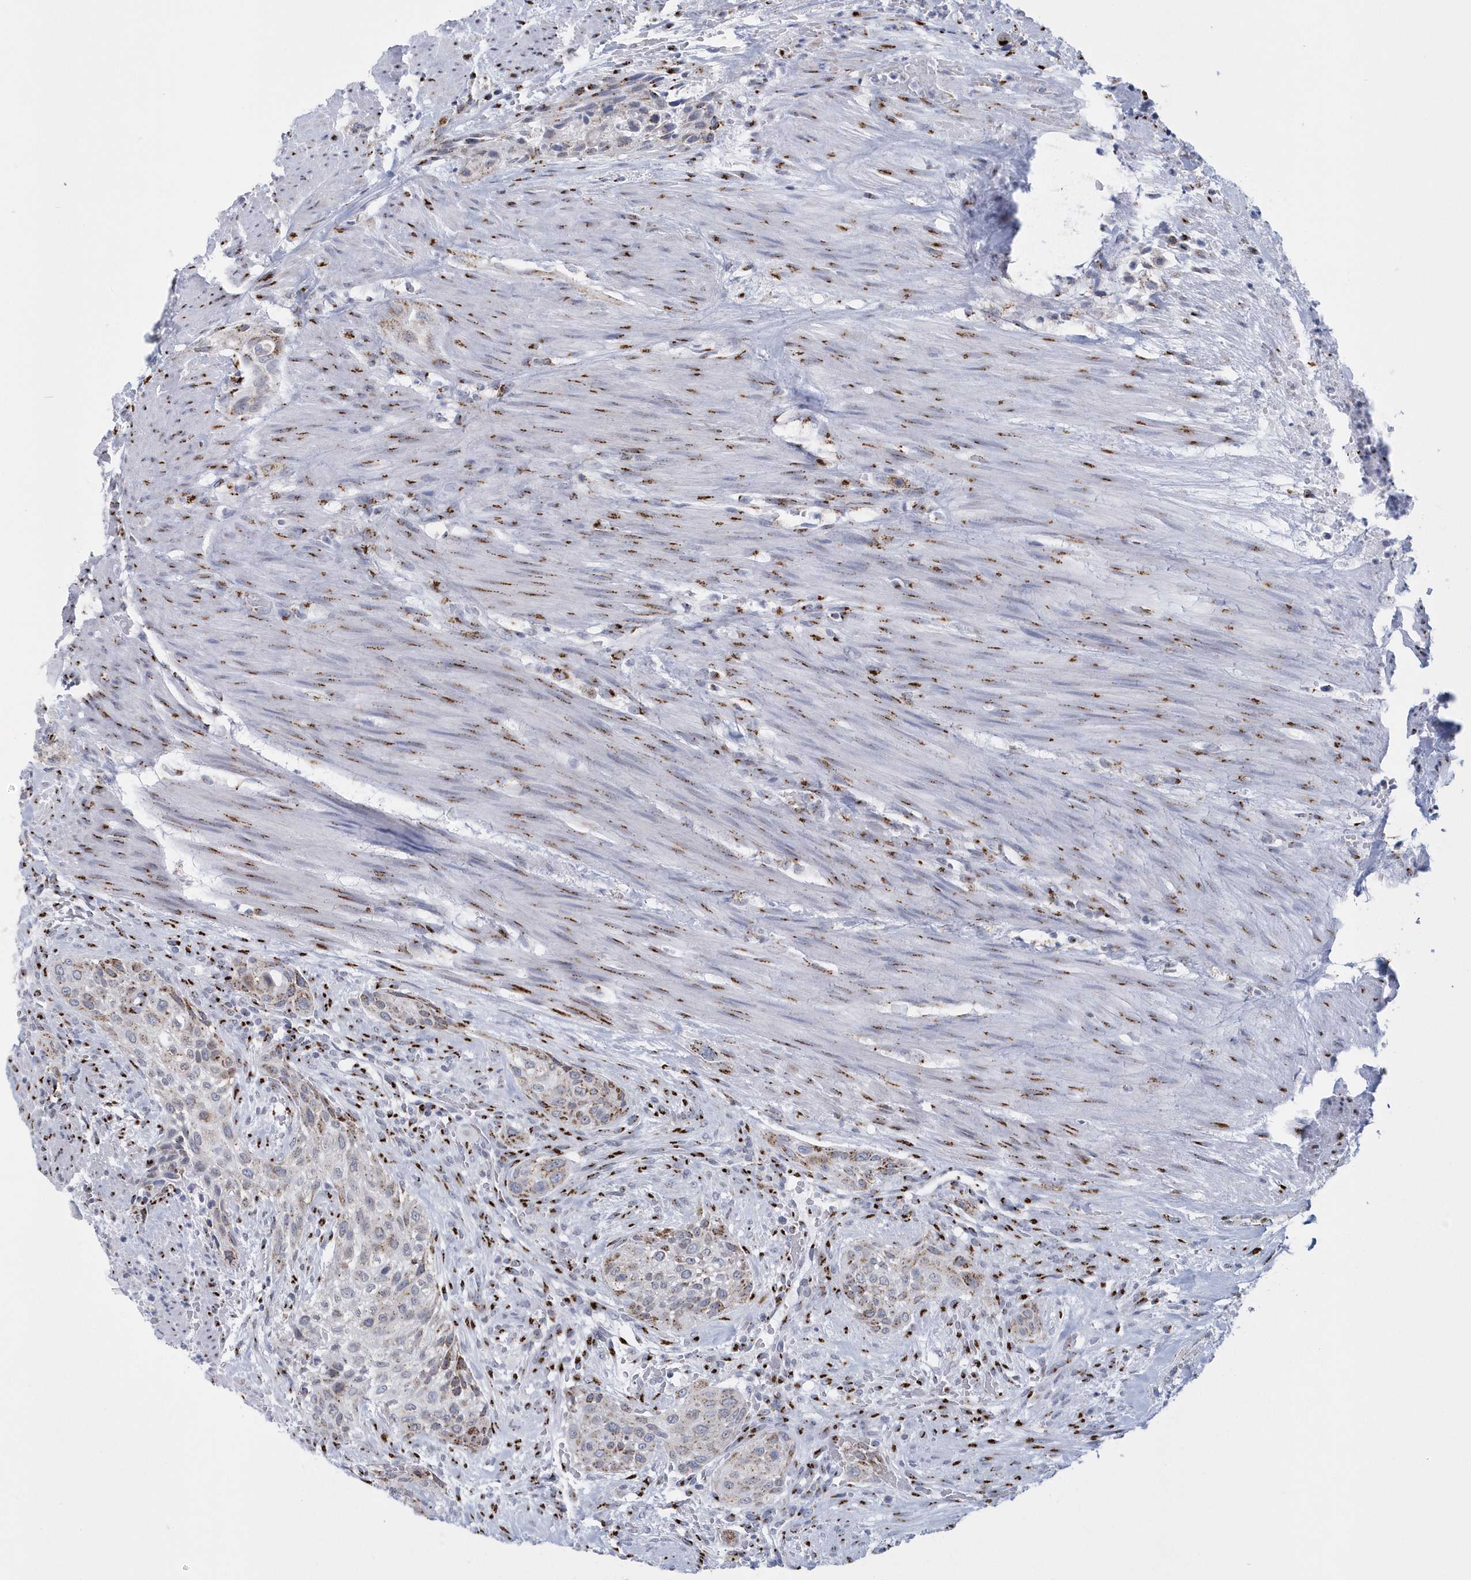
{"staining": {"intensity": "weak", "quantity": "25%-75%", "location": "cytoplasmic/membranous"}, "tissue": "urothelial cancer", "cell_type": "Tumor cells", "image_type": "cancer", "snomed": [{"axis": "morphology", "description": "Urothelial carcinoma, High grade"}, {"axis": "topography", "description": "Urinary bladder"}], "caption": "This is an image of IHC staining of urothelial cancer, which shows weak staining in the cytoplasmic/membranous of tumor cells.", "gene": "SLX9", "patient": {"sex": "male", "age": 35}}